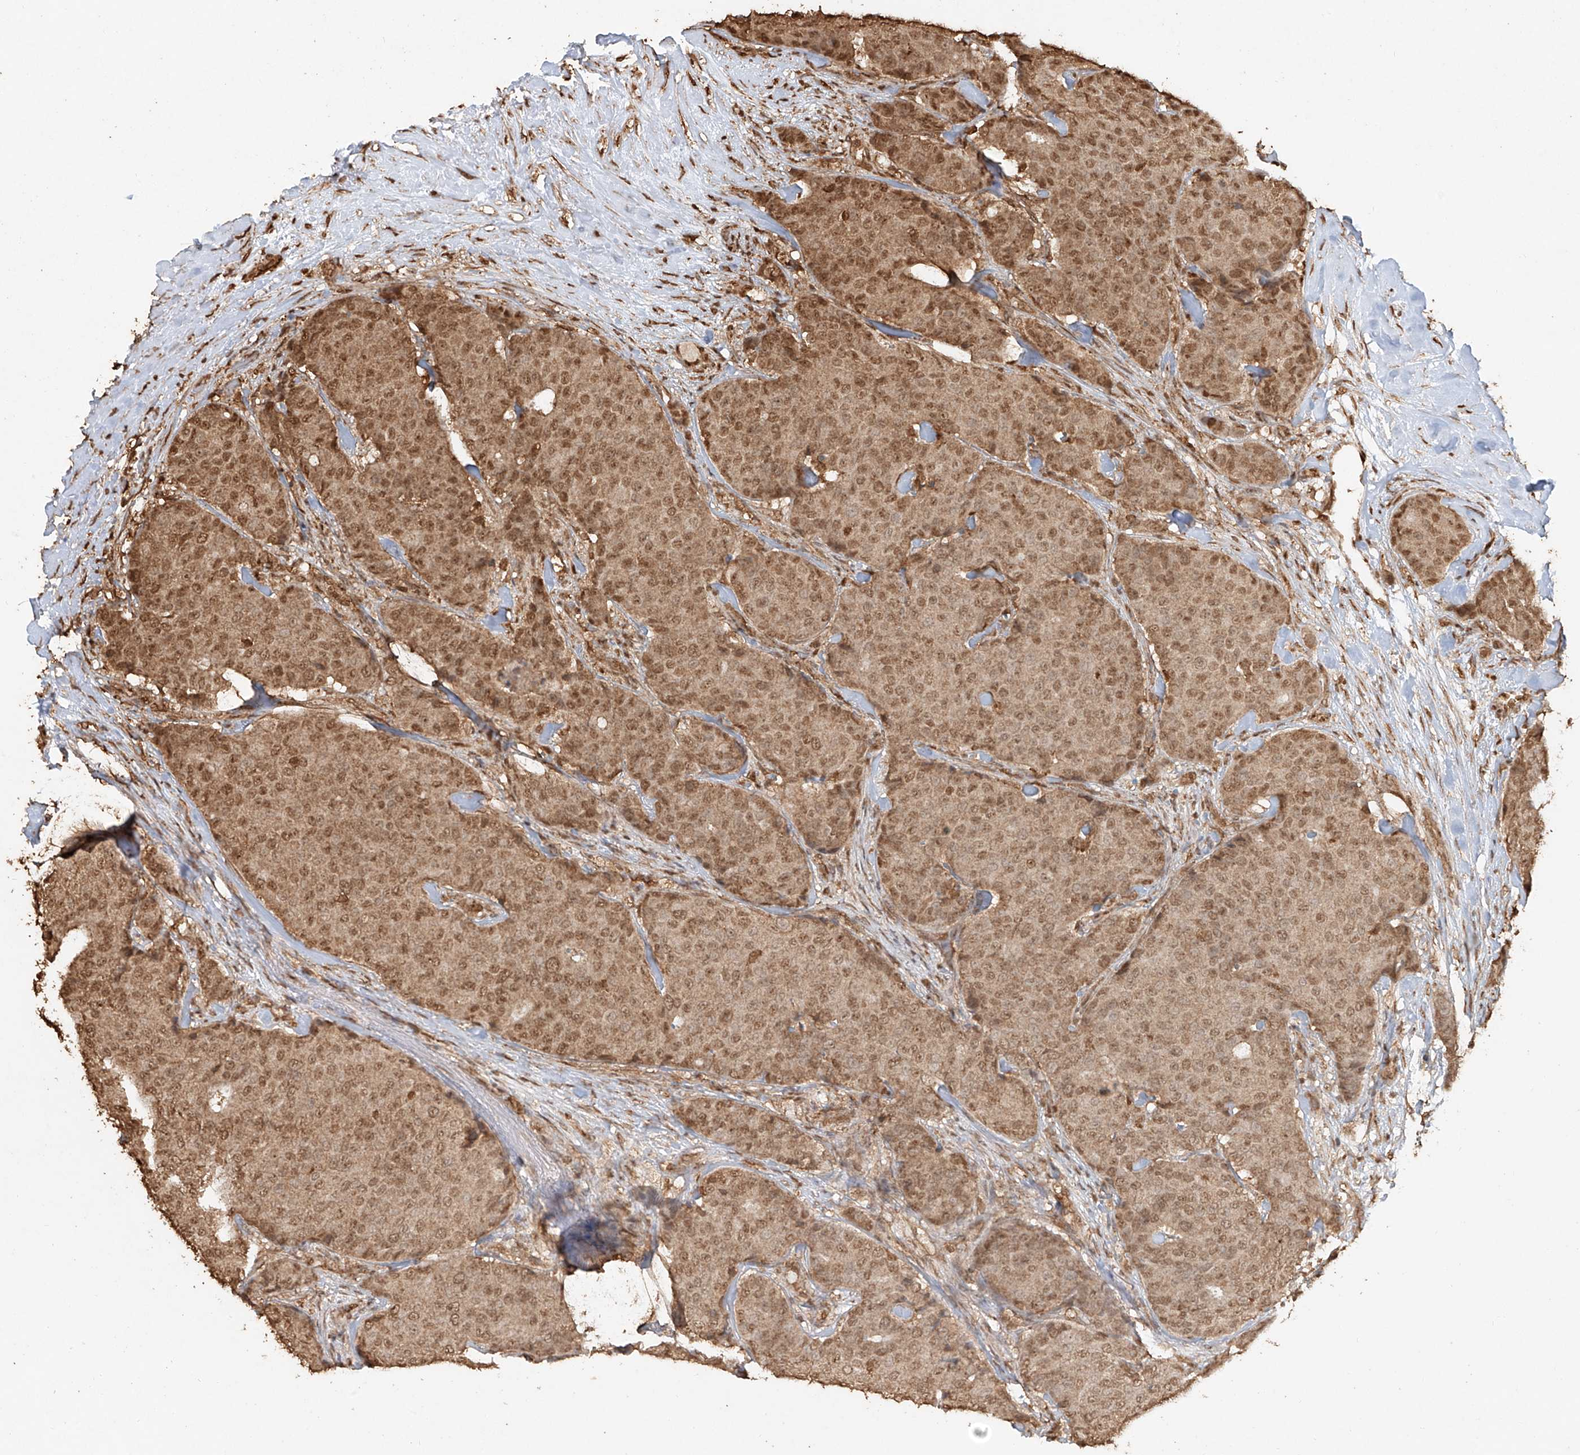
{"staining": {"intensity": "moderate", "quantity": ">75%", "location": "cytoplasmic/membranous,nuclear"}, "tissue": "breast cancer", "cell_type": "Tumor cells", "image_type": "cancer", "snomed": [{"axis": "morphology", "description": "Duct carcinoma"}, {"axis": "topography", "description": "Breast"}], "caption": "High-power microscopy captured an IHC photomicrograph of breast cancer, revealing moderate cytoplasmic/membranous and nuclear staining in about >75% of tumor cells. (IHC, brightfield microscopy, high magnification).", "gene": "TIGAR", "patient": {"sex": "female", "age": 75}}